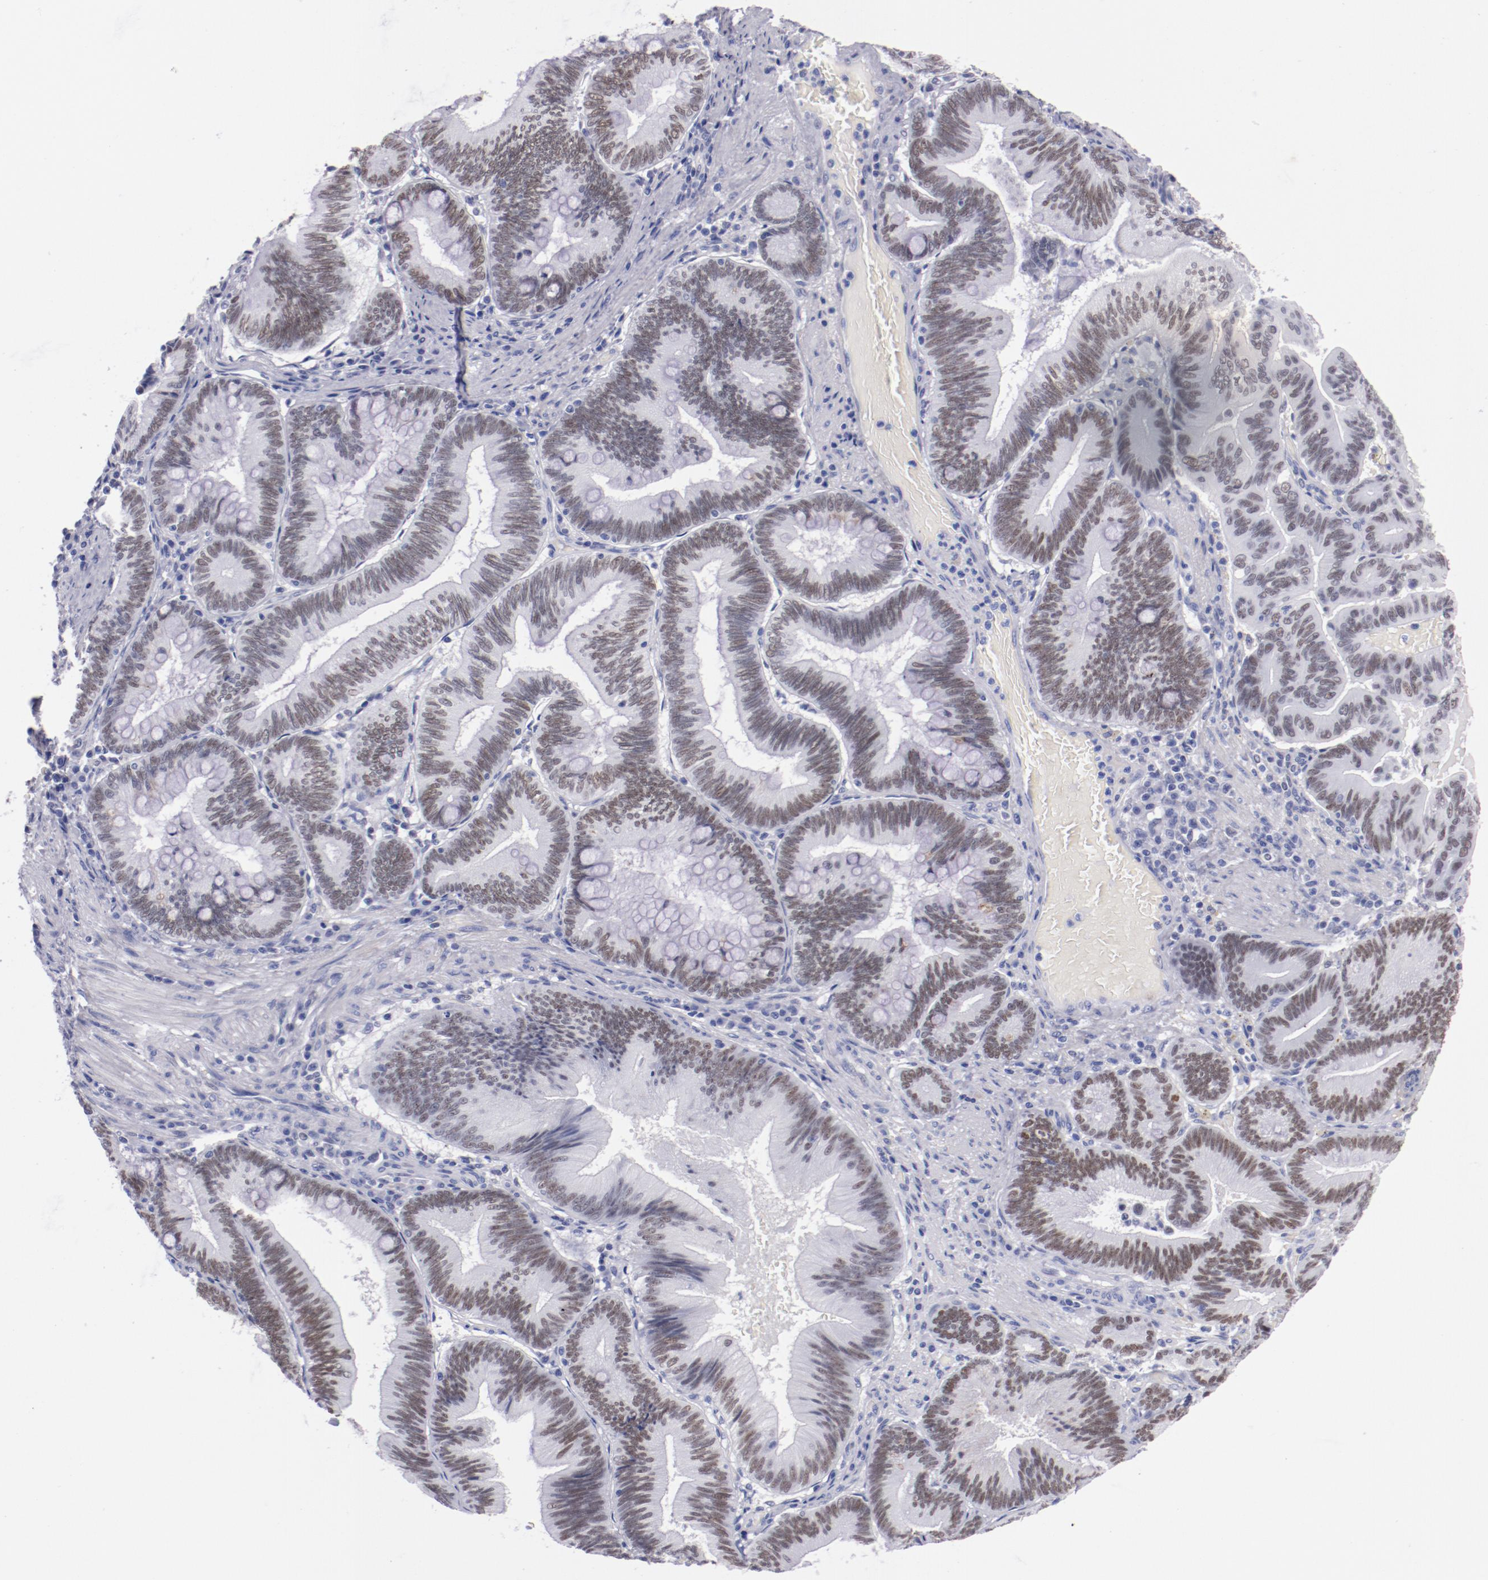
{"staining": {"intensity": "weak", "quantity": ">75%", "location": "nuclear"}, "tissue": "pancreatic cancer", "cell_type": "Tumor cells", "image_type": "cancer", "snomed": [{"axis": "morphology", "description": "Adenocarcinoma, NOS"}, {"axis": "topography", "description": "Pancreas"}], "caption": "Immunohistochemistry image of human pancreatic cancer (adenocarcinoma) stained for a protein (brown), which reveals low levels of weak nuclear staining in approximately >75% of tumor cells.", "gene": "HNF1B", "patient": {"sex": "male", "age": 82}}